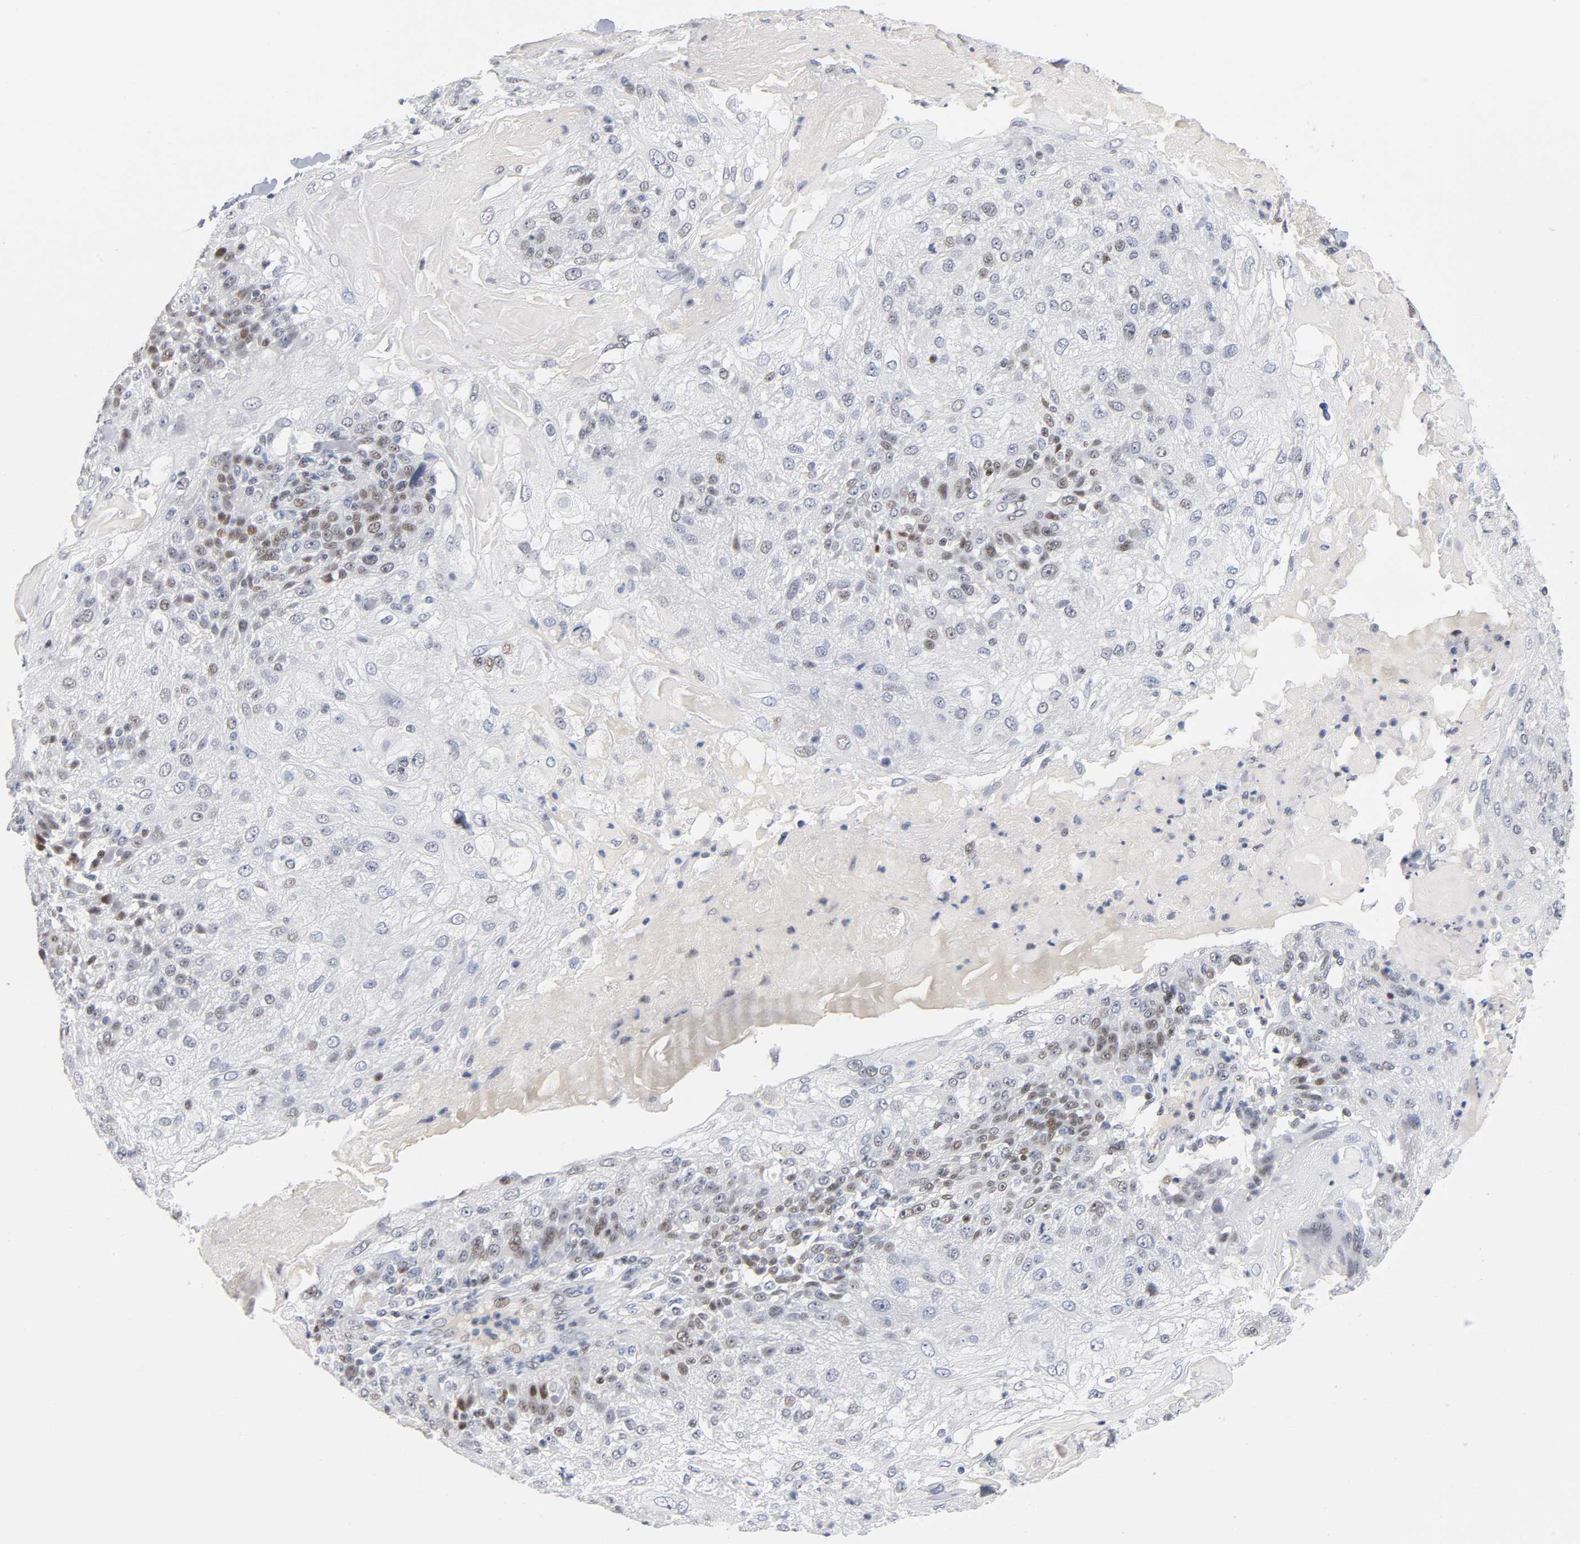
{"staining": {"intensity": "moderate", "quantity": "25%-75%", "location": "nuclear"}, "tissue": "skin cancer", "cell_type": "Tumor cells", "image_type": "cancer", "snomed": [{"axis": "morphology", "description": "Normal tissue, NOS"}, {"axis": "morphology", "description": "Squamous cell carcinoma, NOS"}, {"axis": "topography", "description": "Skin"}], "caption": "Moderate nuclear staining for a protein is present in about 25%-75% of tumor cells of squamous cell carcinoma (skin) using immunohistochemistry.", "gene": "SP3", "patient": {"sex": "female", "age": 83}}